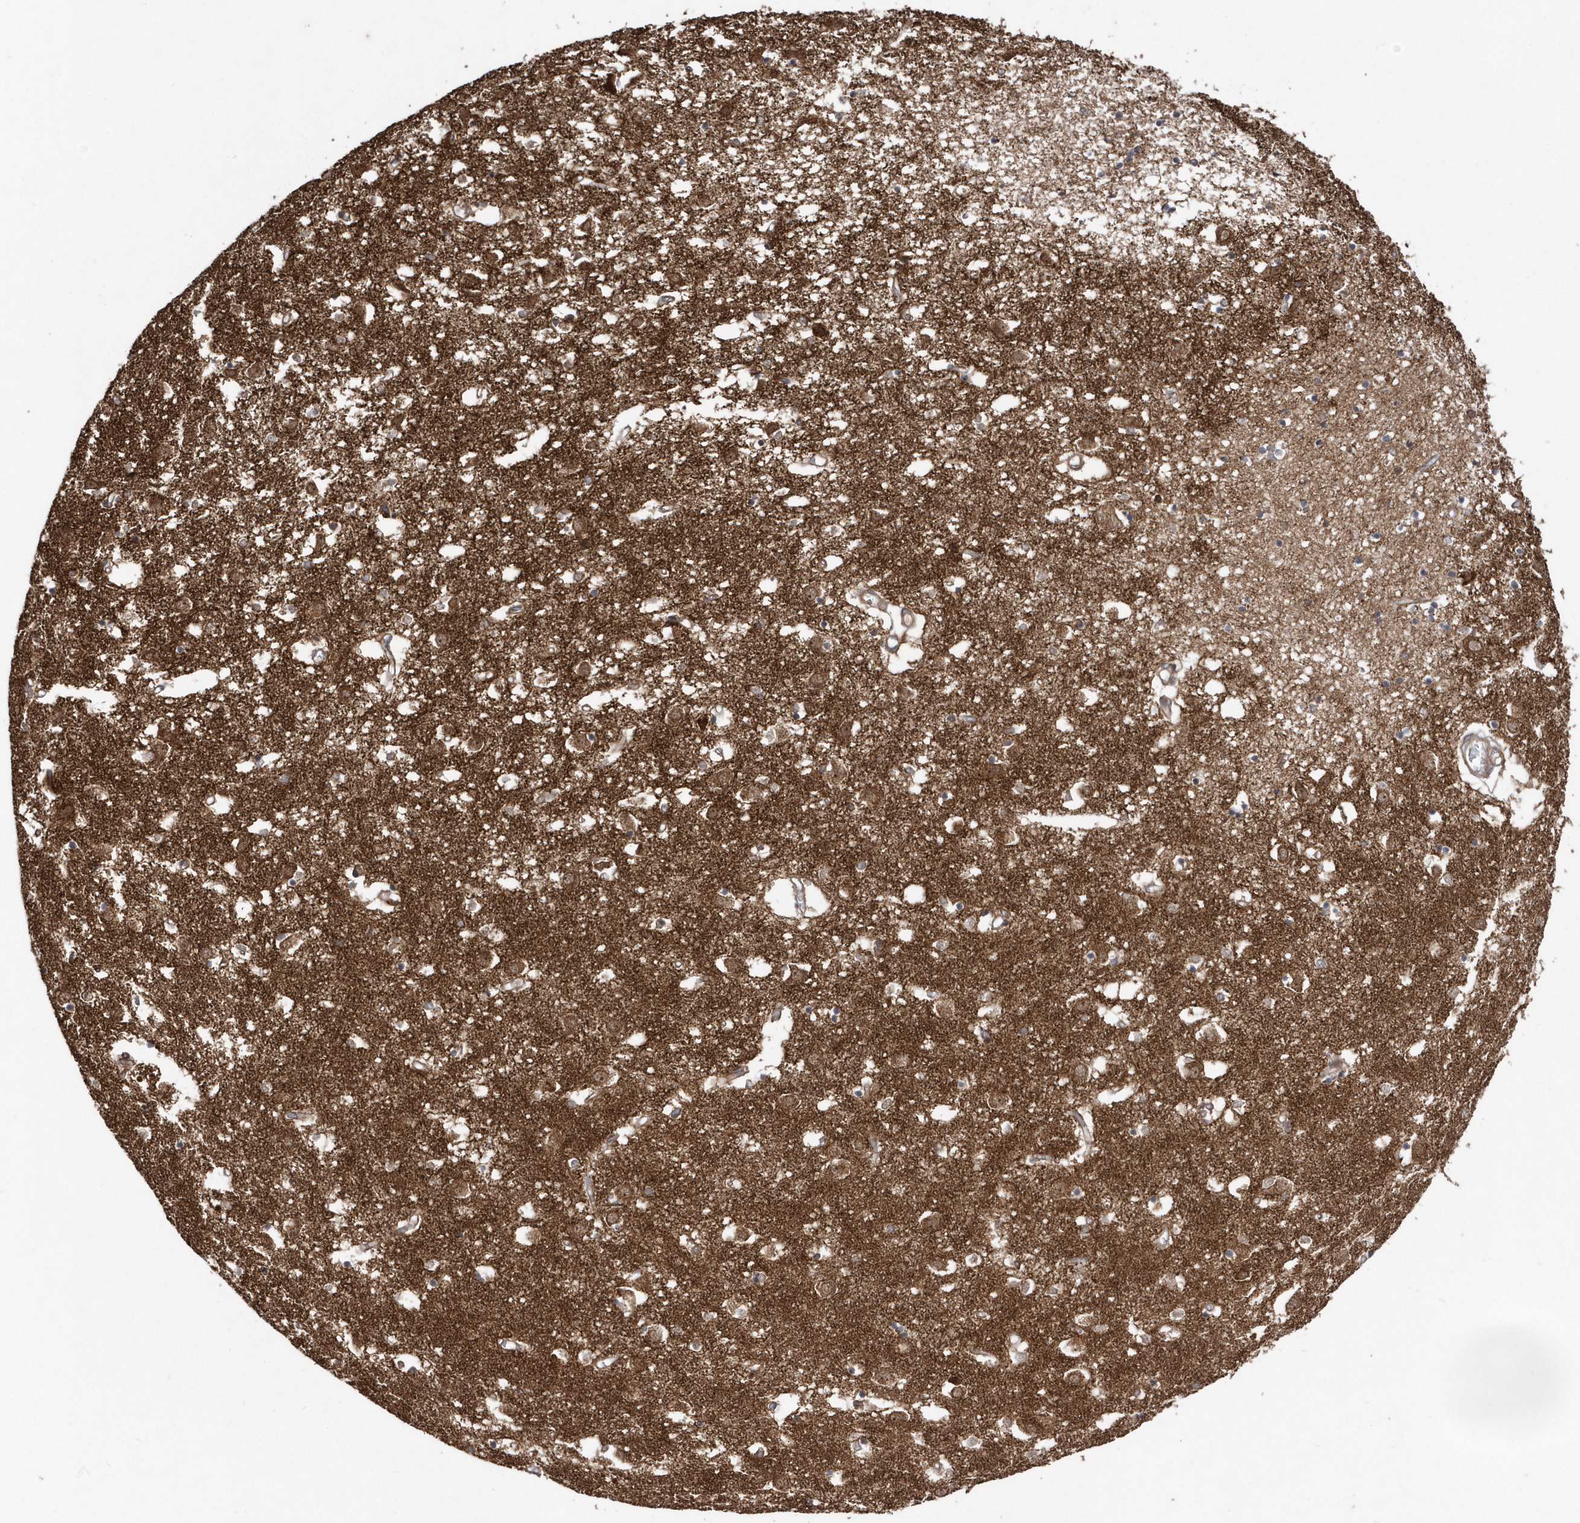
{"staining": {"intensity": "weak", "quantity": "<25%", "location": "cytoplasmic/membranous"}, "tissue": "caudate", "cell_type": "Glial cells", "image_type": "normal", "snomed": [{"axis": "morphology", "description": "Normal tissue, NOS"}, {"axis": "topography", "description": "Lateral ventricle wall"}], "caption": "Histopathology image shows no protein positivity in glial cells of normal caudate. (Brightfield microscopy of DAB immunohistochemistry (IHC) at high magnification).", "gene": "DALRD3", "patient": {"sex": "male", "age": 70}}